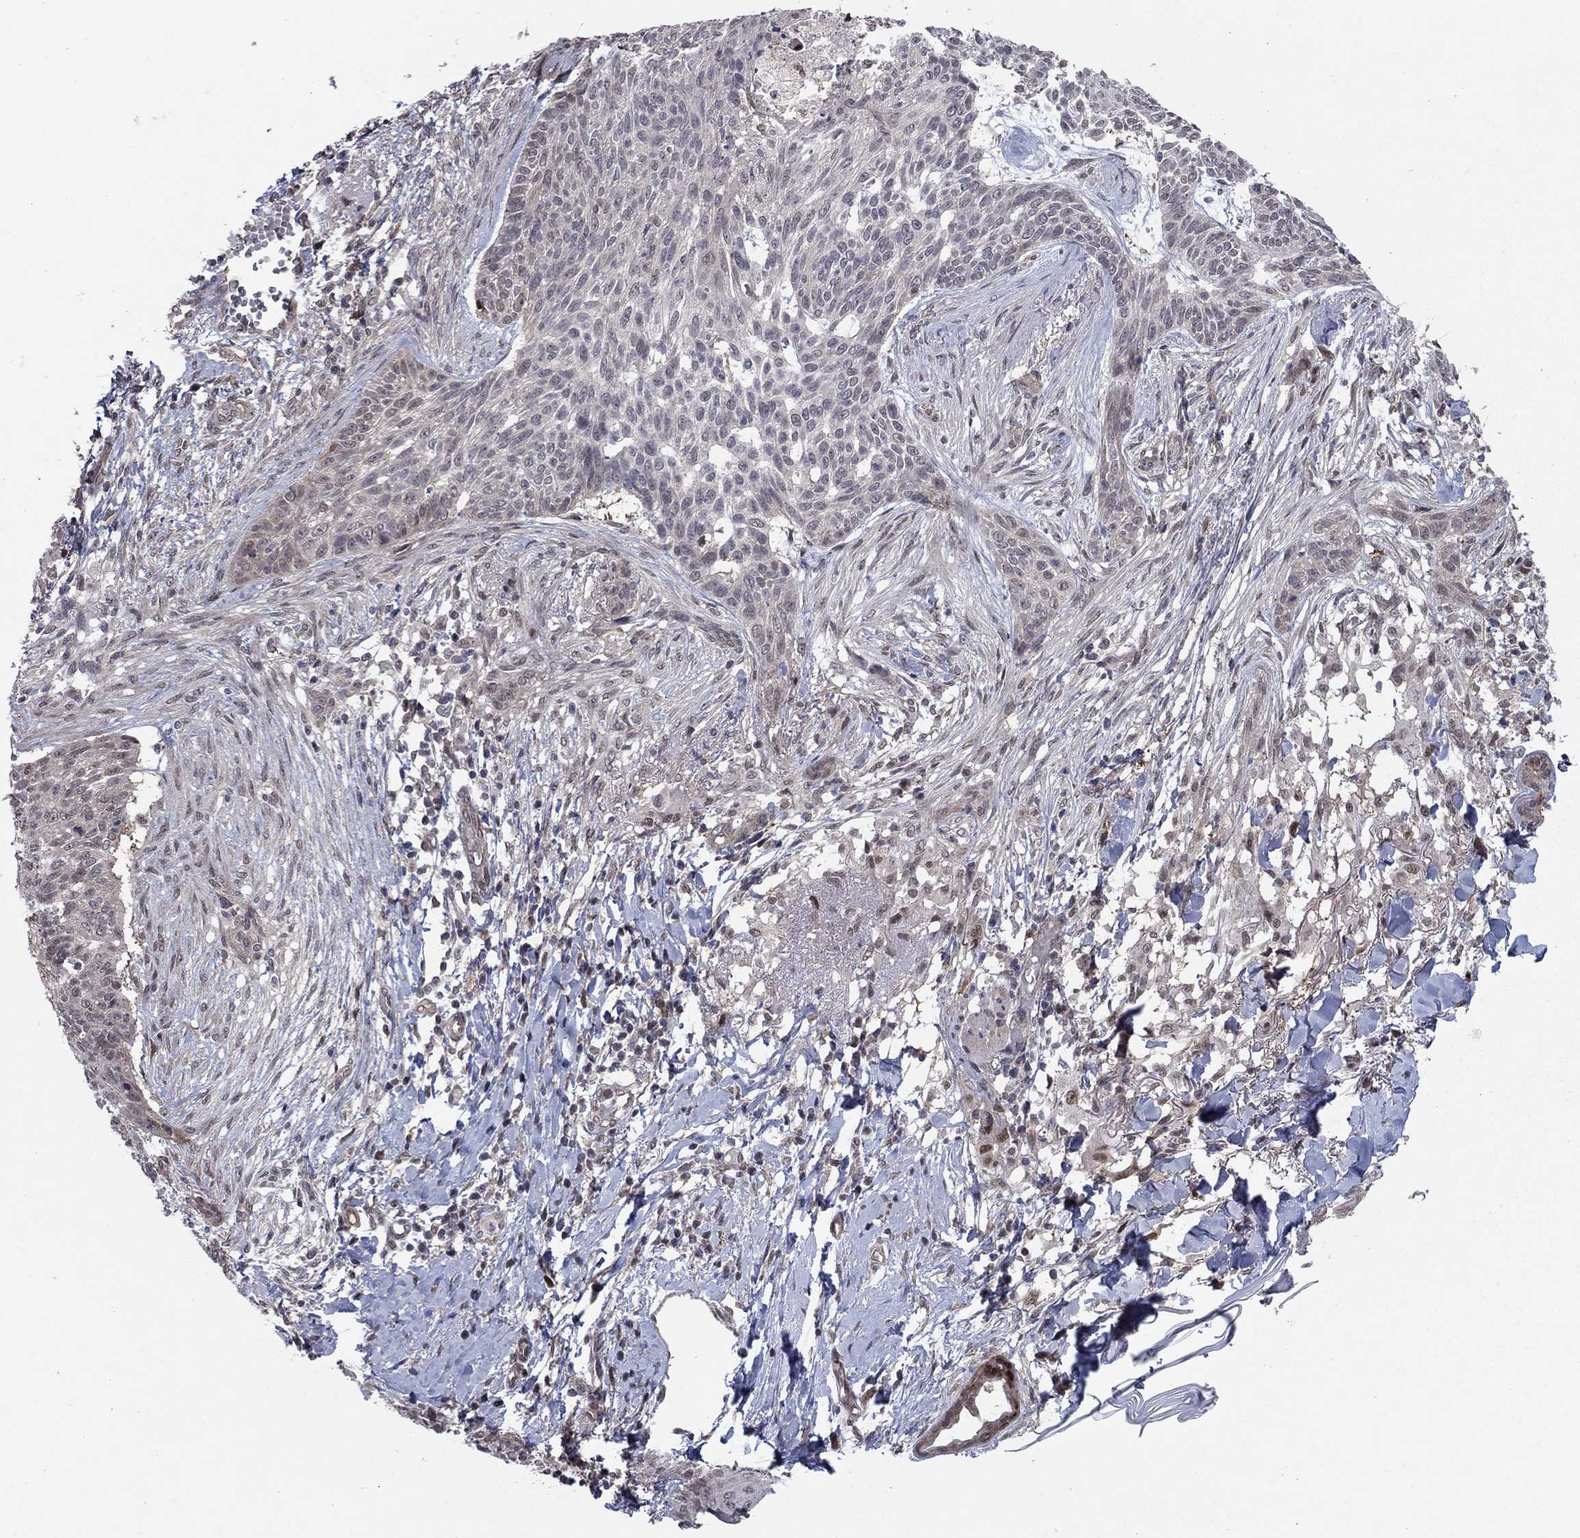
{"staining": {"intensity": "negative", "quantity": "none", "location": "none"}, "tissue": "skin cancer", "cell_type": "Tumor cells", "image_type": "cancer", "snomed": [{"axis": "morphology", "description": "Normal tissue, NOS"}, {"axis": "morphology", "description": "Basal cell carcinoma"}, {"axis": "topography", "description": "Skin"}], "caption": "The image displays no significant positivity in tumor cells of basal cell carcinoma (skin). (Immunohistochemistry (ihc), brightfield microscopy, high magnification).", "gene": "PSMC1", "patient": {"sex": "male", "age": 84}}